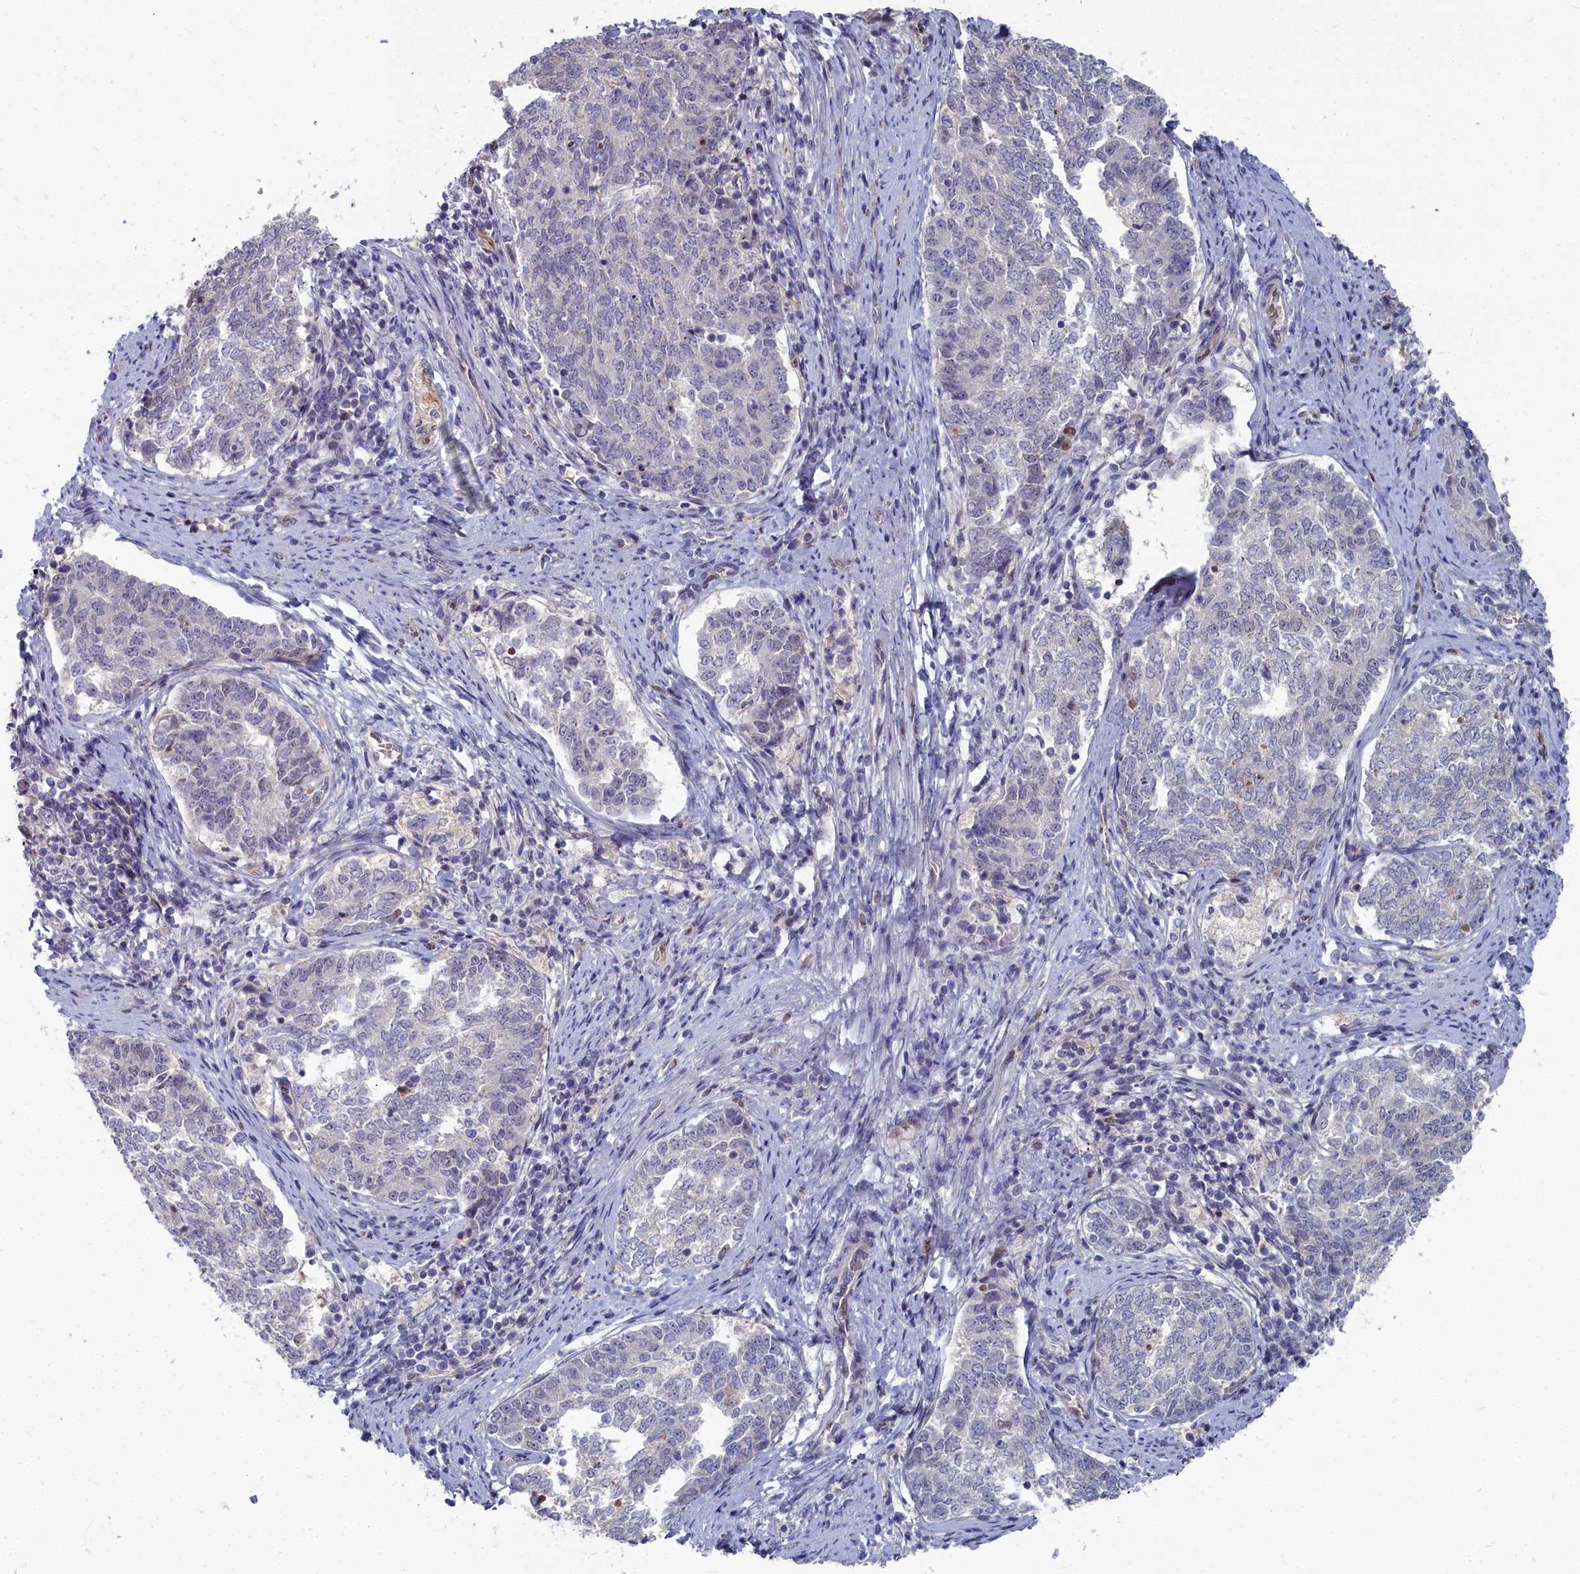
{"staining": {"intensity": "negative", "quantity": "none", "location": "none"}, "tissue": "endometrial cancer", "cell_type": "Tumor cells", "image_type": "cancer", "snomed": [{"axis": "morphology", "description": "Adenocarcinoma, NOS"}, {"axis": "topography", "description": "Endometrium"}], "caption": "Immunohistochemical staining of endometrial cancer exhibits no significant expression in tumor cells.", "gene": "RPS27A", "patient": {"sex": "female", "age": 80}}